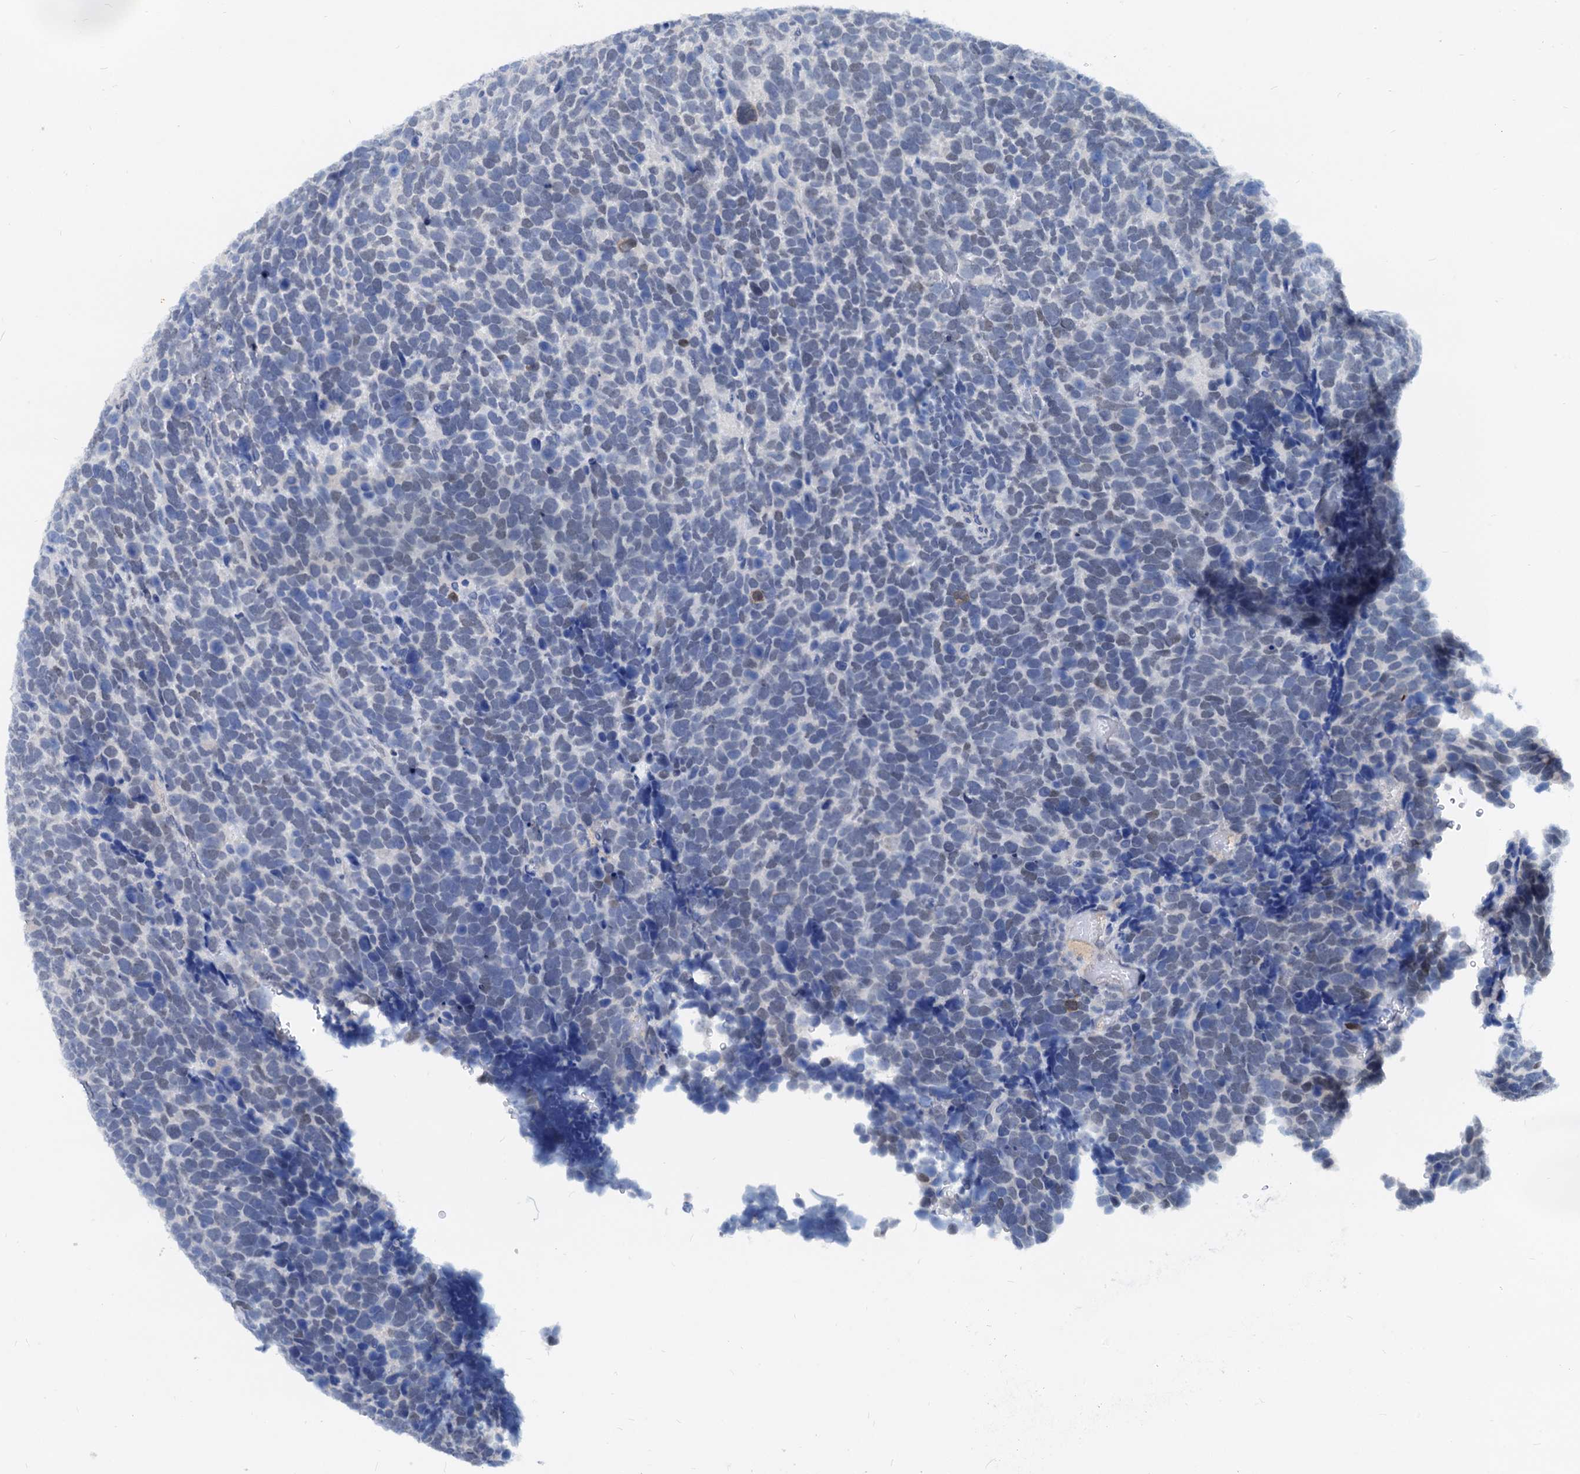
{"staining": {"intensity": "negative", "quantity": "none", "location": "none"}, "tissue": "urothelial cancer", "cell_type": "Tumor cells", "image_type": "cancer", "snomed": [{"axis": "morphology", "description": "Urothelial carcinoma, High grade"}, {"axis": "topography", "description": "Urinary bladder"}], "caption": "IHC micrograph of human high-grade urothelial carcinoma stained for a protein (brown), which displays no staining in tumor cells.", "gene": "HSF2", "patient": {"sex": "female", "age": 82}}